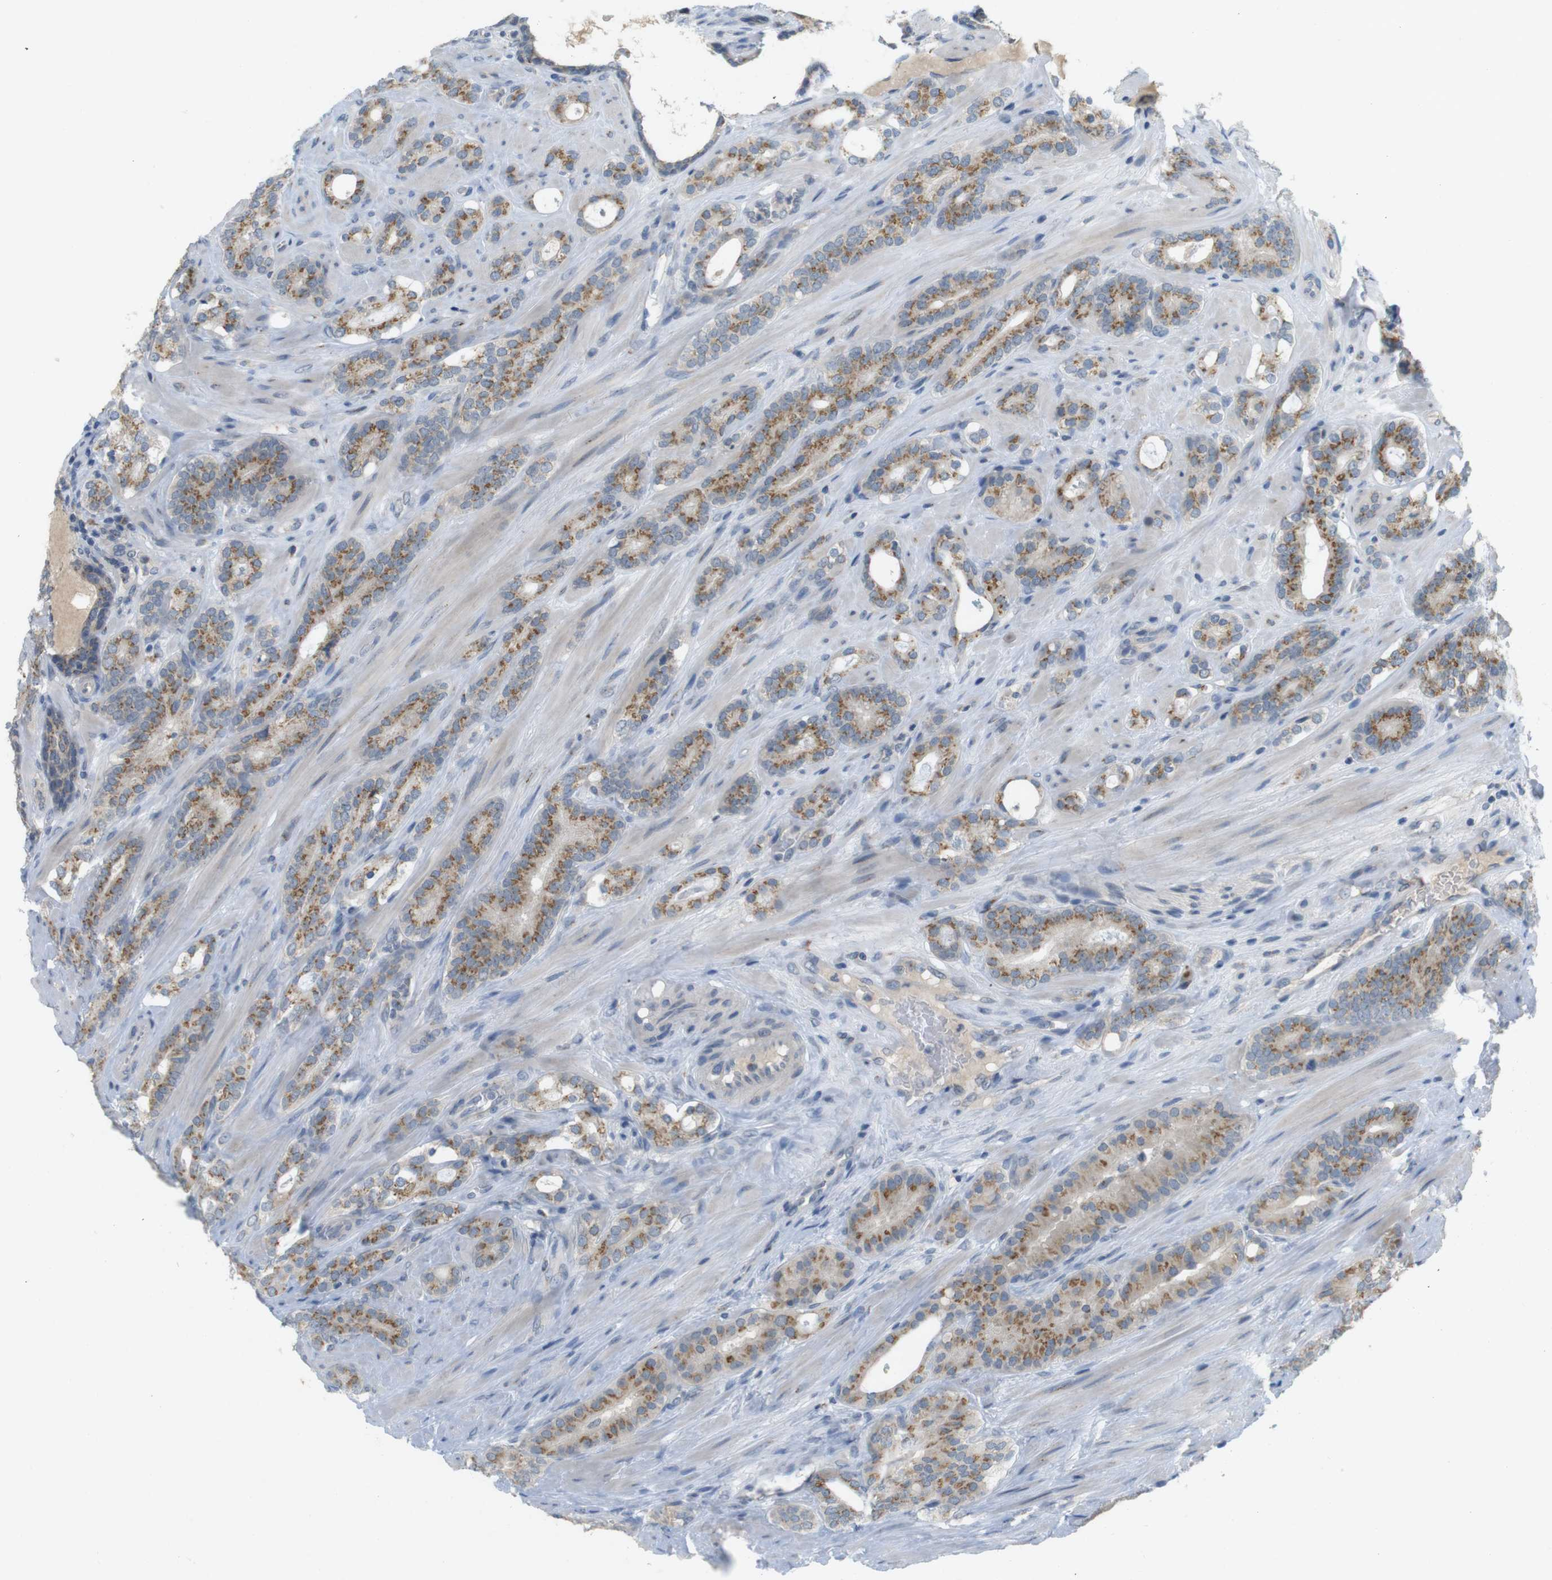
{"staining": {"intensity": "moderate", "quantity": ">75%", "location": "cytoplasmic/membranous"}, "tissue": "prostate cancer", "cell_type": "Tumor cells", "image_type": "cancer", "snomed": [{"axis": "morphology", "description": "Adenocarcinoma, Low grade"}, {"axis": "topography", "description": "Prostate"}], "caption": "Moderate cytoplasmic/membranous positivity is appreciated in approximately >75% of tumor cells in prostate adenocarcinoma (low-grade). (DAB (3,3'-diaminobenzidine) IHC, brown staining for protein, blue staining for nuclei).", "gene": "YIPF3", "patient": {"sex": "male", "age": 63}}